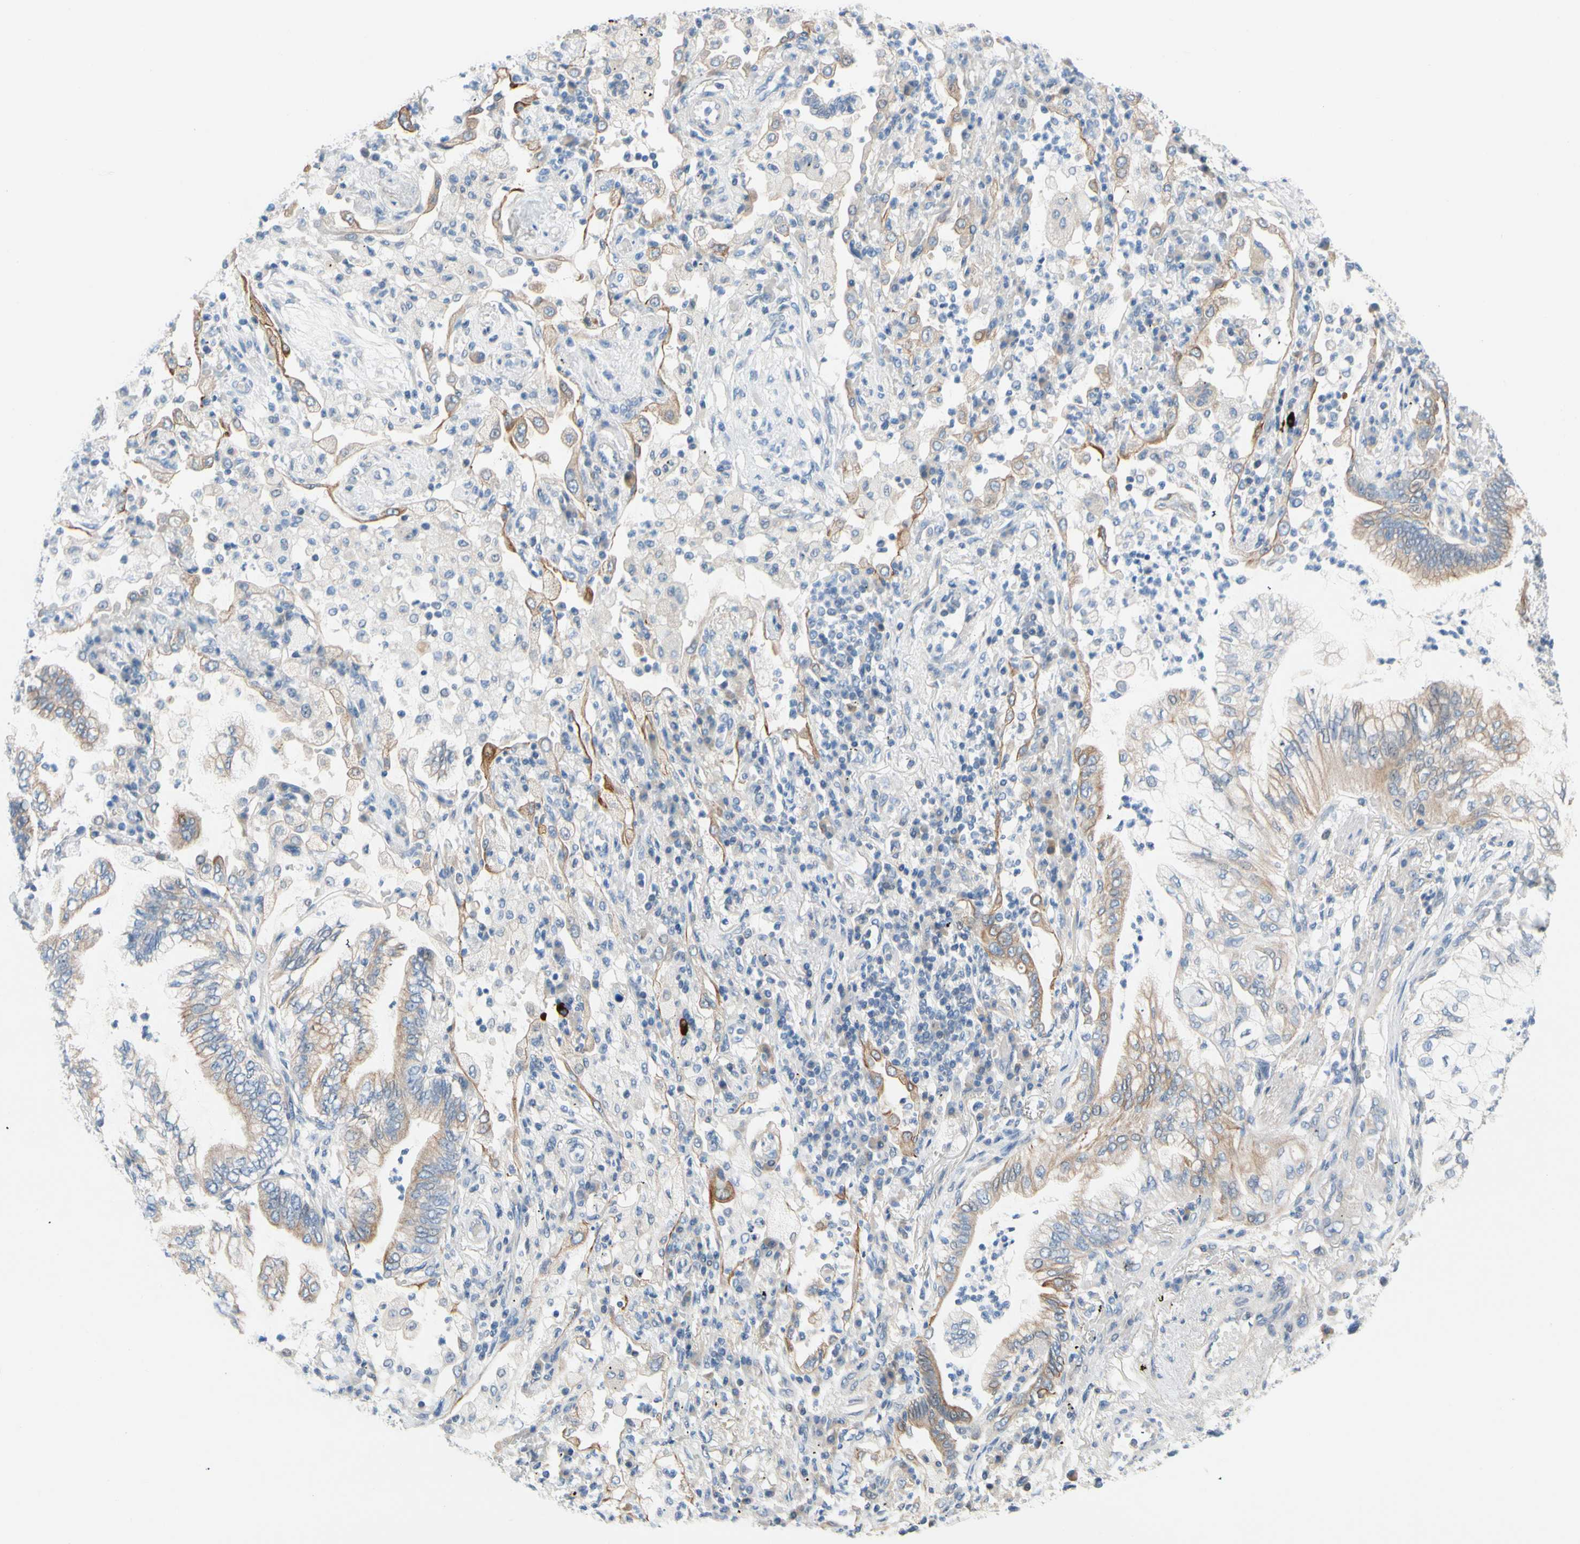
{"staining": {"intensity": "moderate", "quantity": "<25%", "location": "cytoplasmic/membranous"}, "tissue": "lung cancer", "cell_type": "Tumor cells", "image_type": "cancer", "snomed": [{"axis": "morphology", "description": "Normal tissue, NOS"}, {"axis": "morphology", "description": "Adenocarcinoma, NOS"}, {"axis": "topography", "description": "Bronchus"}, {"axis": "topography", "description": "Lung"}], "caption": "High-power microscopy captured an immunohistochemistry image of lung adenocarcinoma, revealing moderate cytoplasmic/membranous positivity in about <25% of tumor cells.", "gene": "ZNF132", "patient": {"sex": "female", "age": 70}}